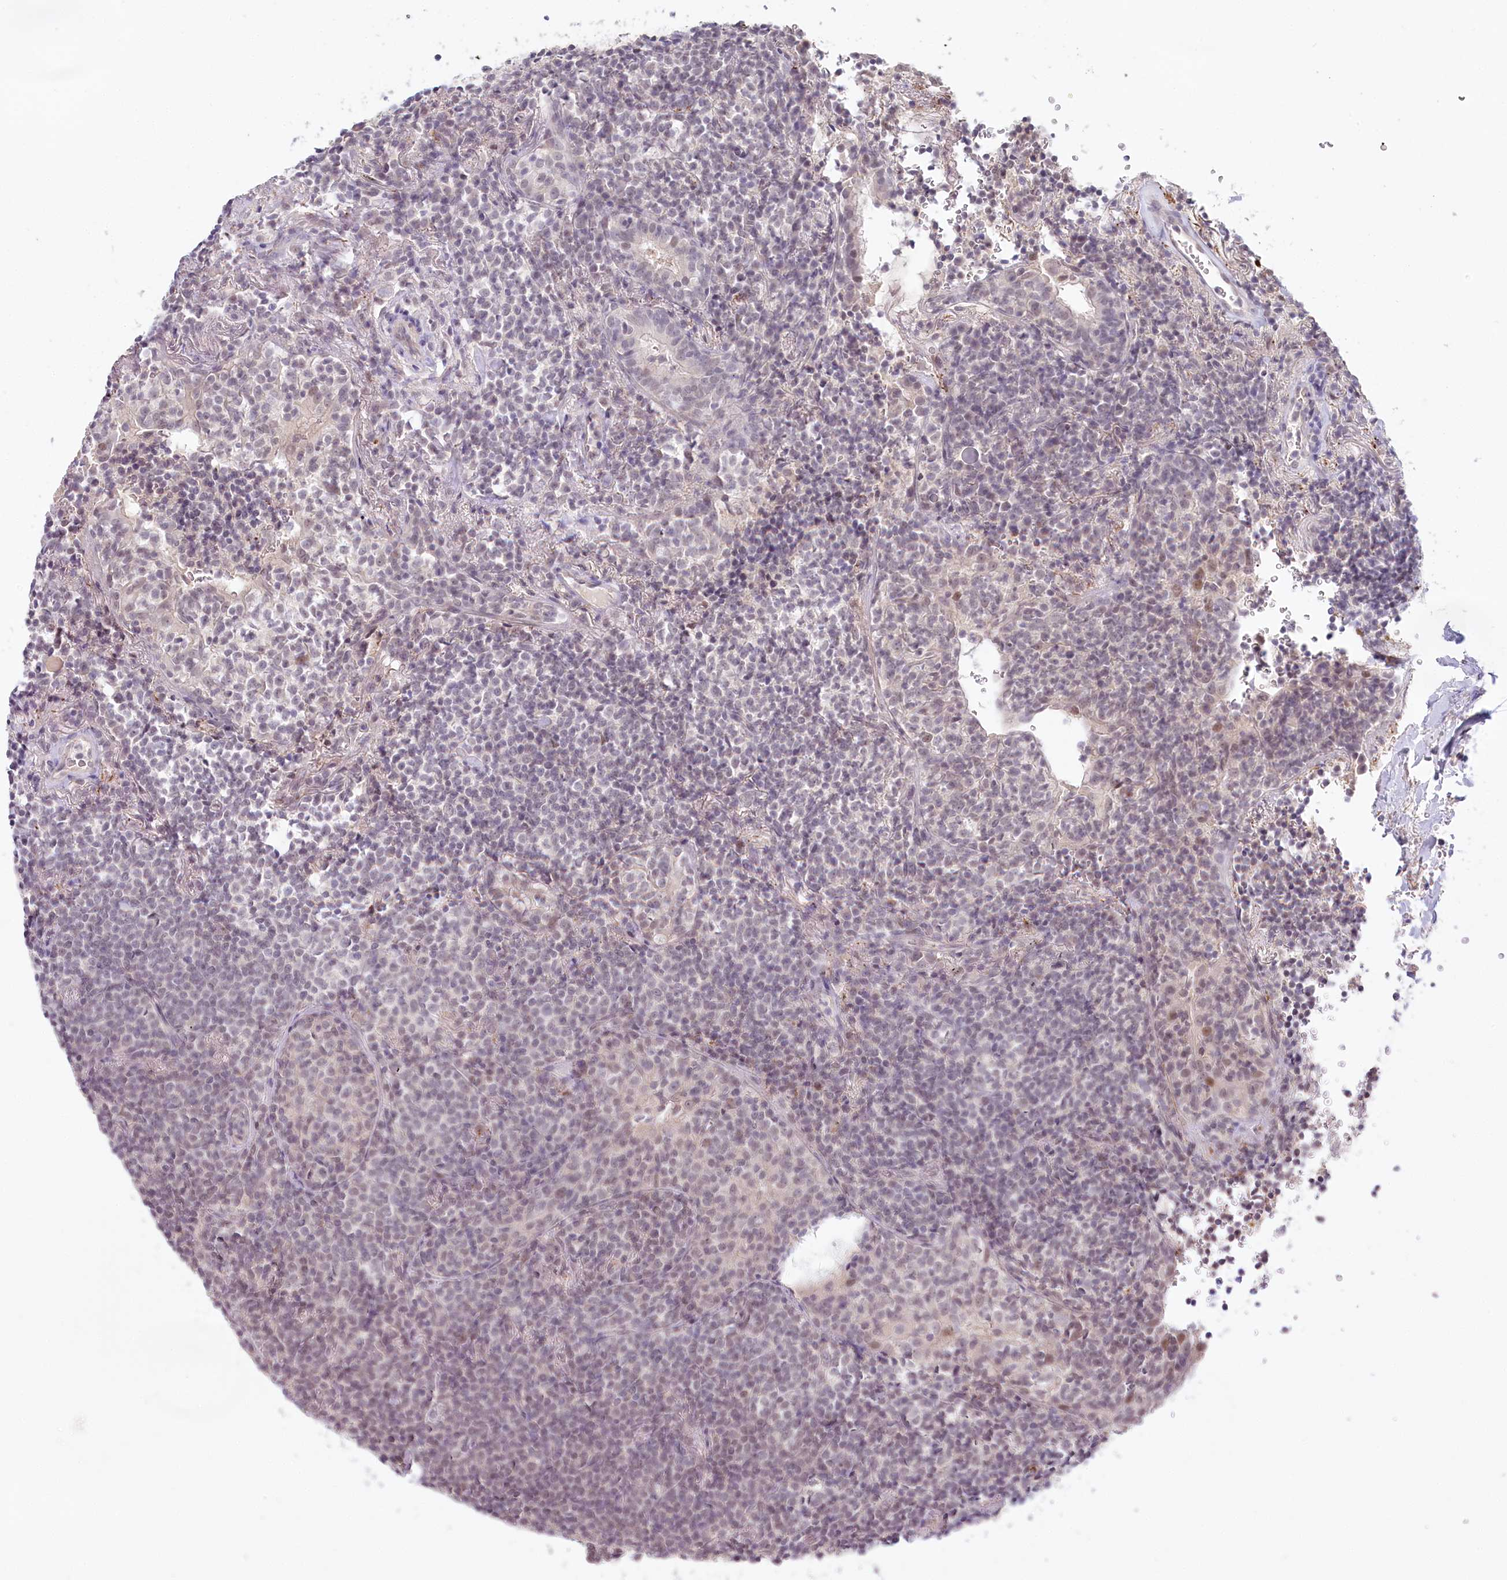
{"staining": {"intensity": "weak", "quantity": "<25%", "location": "nuclear"}, "tissue": "lymphoma", "cell_type": "Tumor cells", "image_type": "cancer", "snomed": [{"axis": "morphology", "description": "Malignant lymphoma, non-Hodgkin's type, Low grade"}, {"axis": "topography", "description": "Lung"}], "caption": "An IHC micrograph of malignant lymphoma, non-Hodgkin's type (low-grade) is shown. There is no staining in tumor cells of malignant lymphoma, non-Hodgkin's type (low-grade).", "gene": "AMTN", "patient": {"sex": "female", "age": 71}}